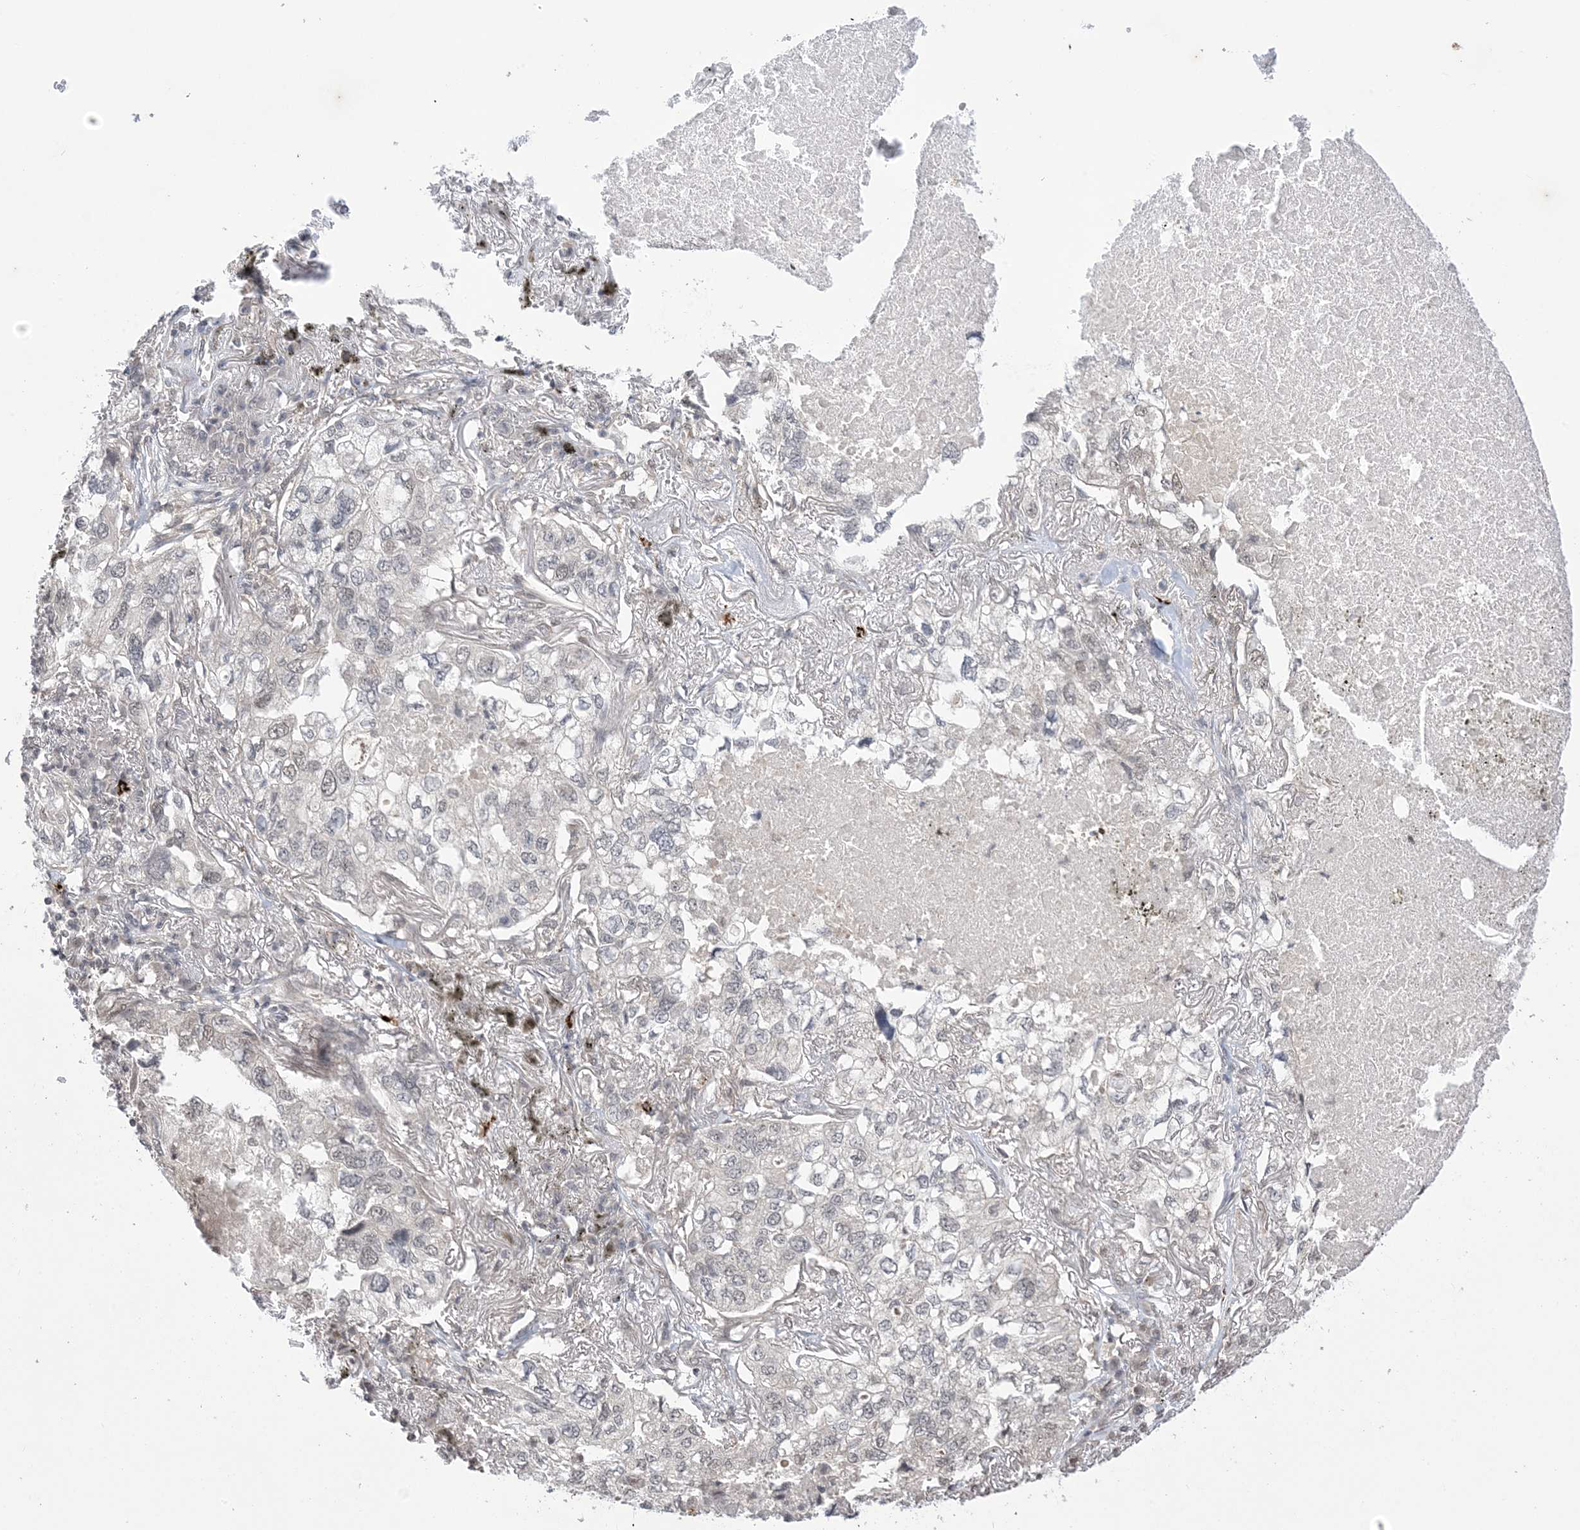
{"staining": {"intensity": "negative", "quantity": "none", "location": "none"}, "tissue": "lung cancer", "cell_type": "Tumor cells", "image_type": "cancer", "snomed": [{"axis": "morphology", "description": "Adenocarcinoma, NOS"}, {"axis": "topography", "description": "Lung"}], "caption": "Micrograph shows no protein staining in tumor cells of lung adenocarcinoma tissue.", "gene": "RANBP9", "patient": {"sex": "male", "age": 65}}